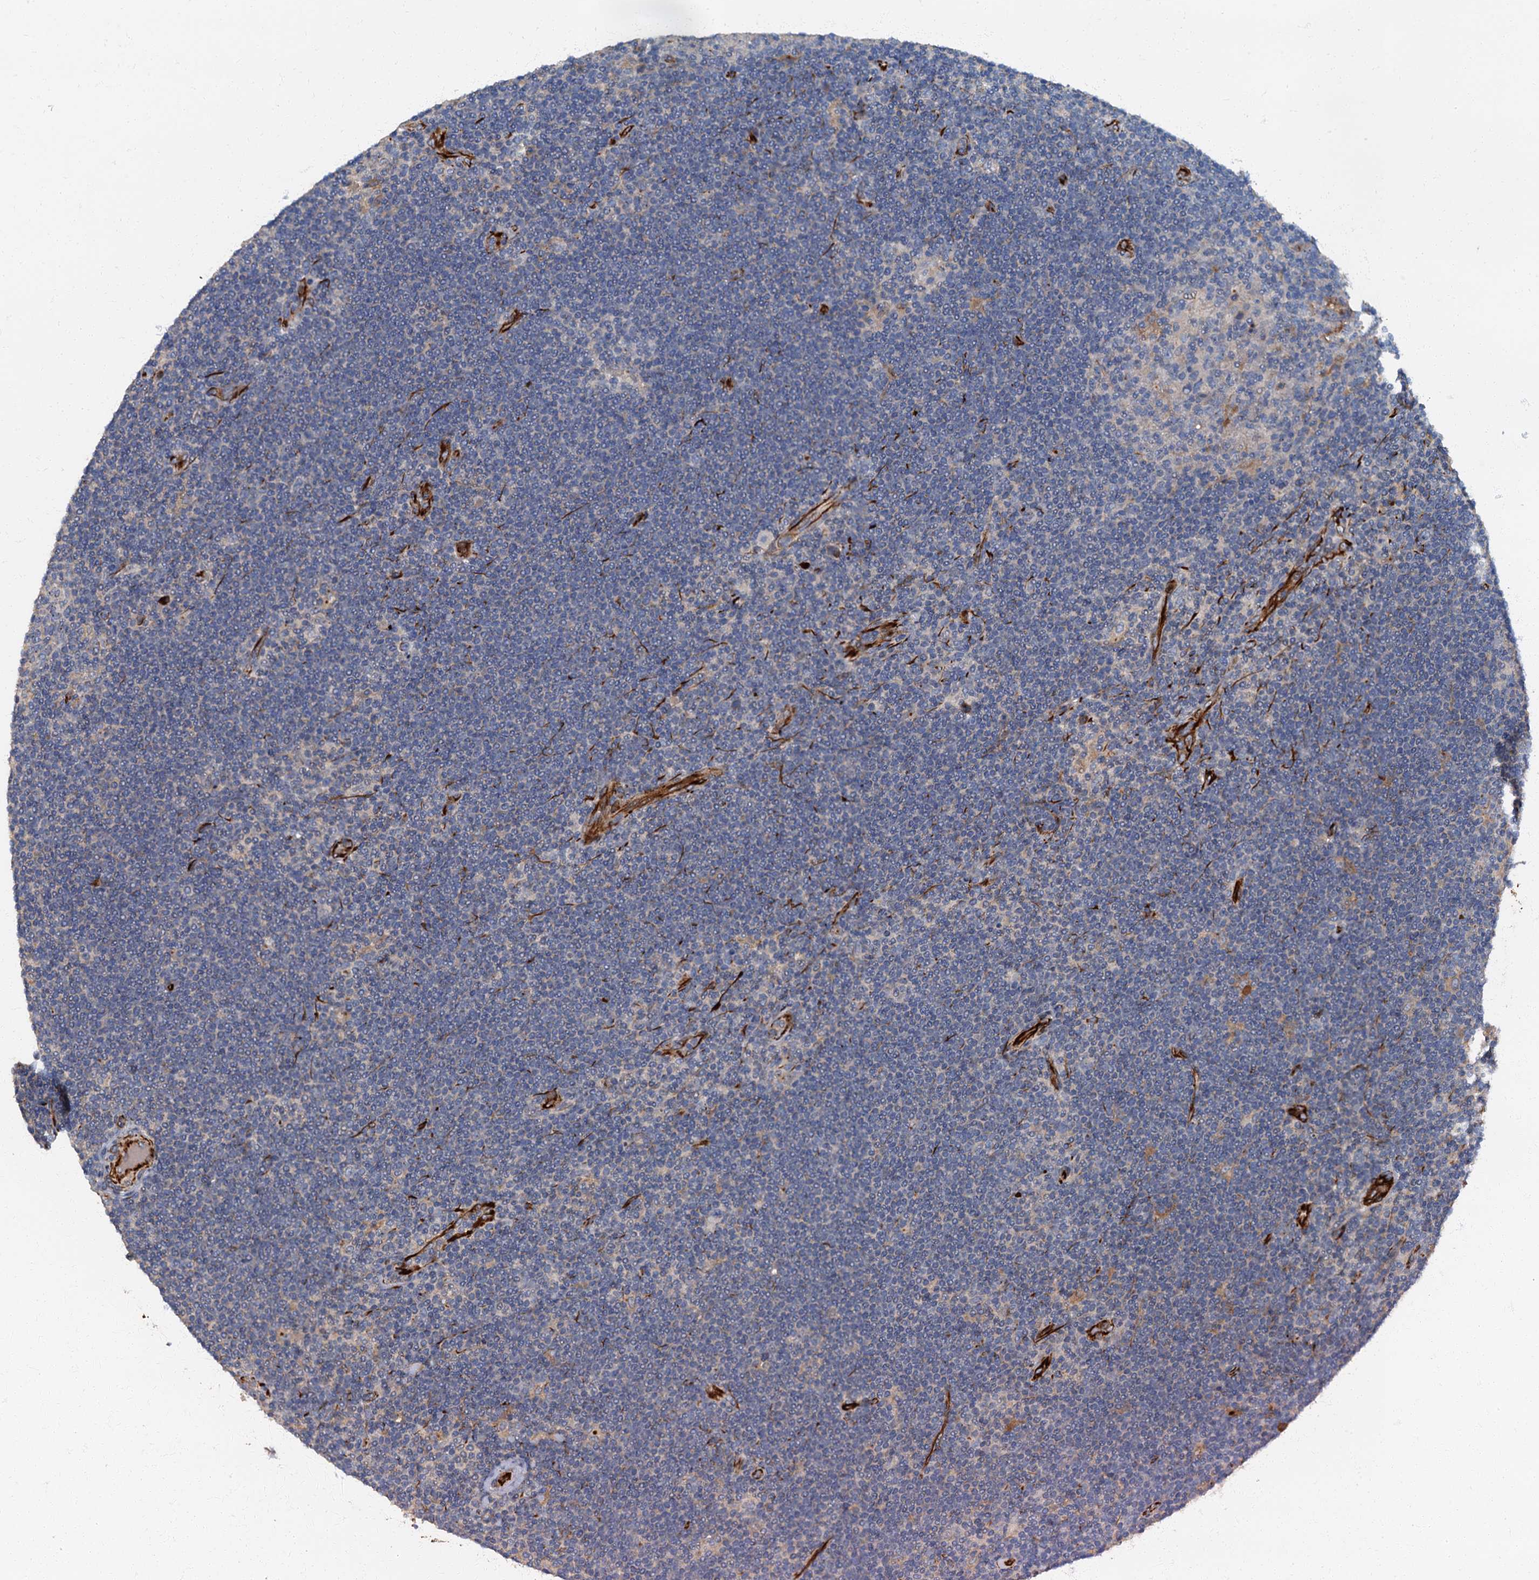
{"staining": {"intensity": "negative", "quantity": "none", "location": "none"}, "tissue": "lymphoma", "cell_type": "Tumor cells", "image_type": "cancer", "snomed": [{"axis": "morphology", "description": "Hodgkin's disease, NOS"}, {"axis": "topography", "description": "Lymph node"}], "caption": "Lymphoma was stained to show a protein in brown. There is no significant staining in tumor cells.", "gene": "ARL11", "patient": {"sex": "female", "age": 57}}